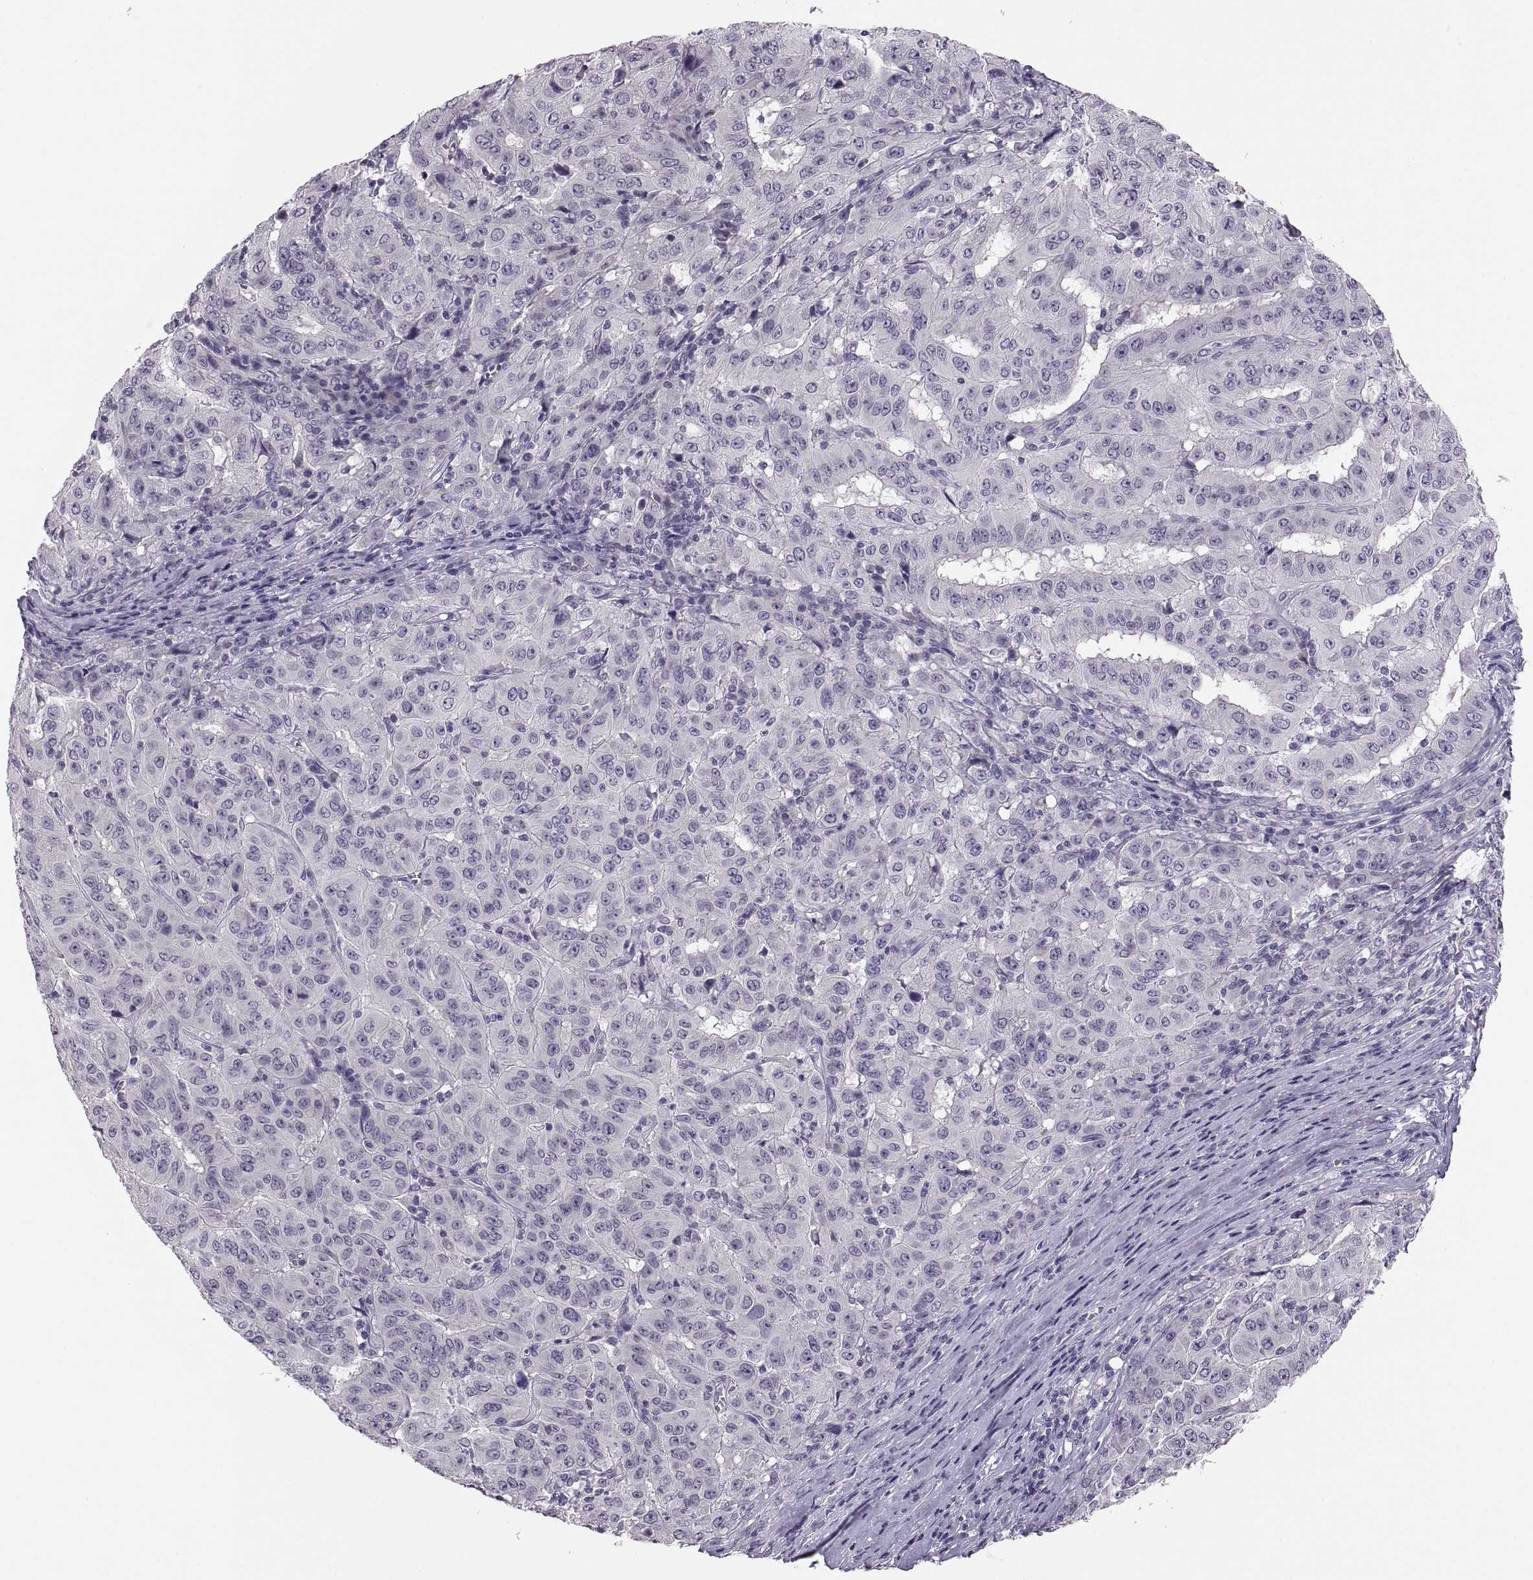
{"staining": {"intensity": "negative", "quantity": "none", "location": "none"}, "tissue": "pancreatic cancer", "cell_type": "Tumor cells", "image_type": "cancer", "snomed": [{"axis": "morphology", "description": "Adenocarcinoma, NOS"}, {"axis": "topography", "description": "Pancreas"}], "caption": "Immunohistochemistry (IHC) histopathology image of human pancreatic cancer (adenocarcinoma) stained for a protein (brown), which demonstrates no expression in tumor cells. (IHC, brightfield microscopy, high magnification).", "gene": "ADH6", "patient": {"sex": "male", "age": 63}}